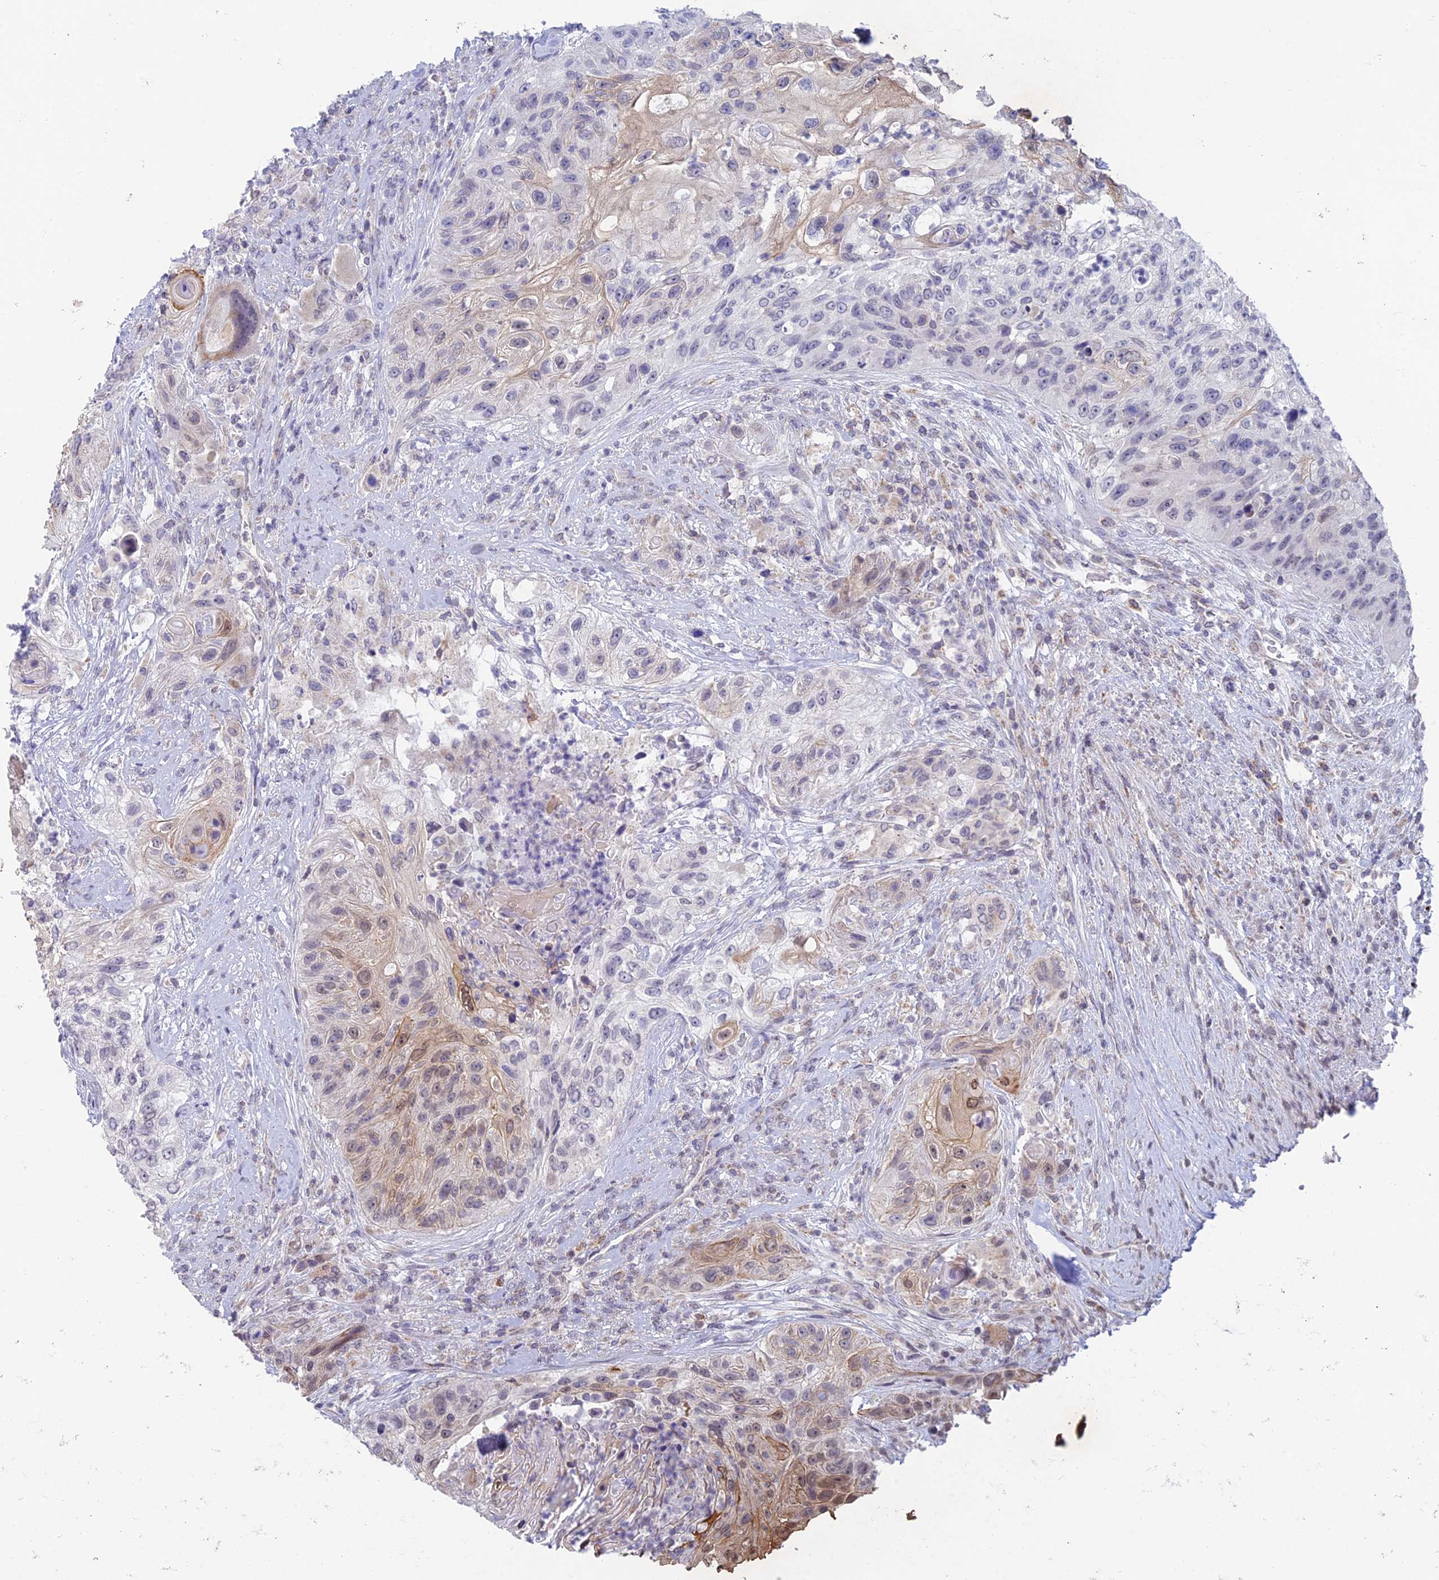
{"staining": {"intensity": "weak", "quantity": "<25%", "location": "cytoplasmic/membranous,nuclear"}, "tissue": "urothelial cancer", "cell_type": "Tumor cells", "image_type": "cancer", "snomed": [{"axis": "morphology", "description": "Urothelial carcinoma, High grade"}, {"axis": "topography", "description": "Urinary bladder"}], "caption": "High magnification brightfield microscopy of urothelial carcinoma (high-grade) stained with DAB (3,3'-diaminobenzidine) (brown) and counterstained with hematoxylin (blue): tumor cells show no significant expression. The staining was performed using DAB (3,3'-diaminobenzidine) to visualize the protein expression in brown, while the nuclei were stained in blue with hematoxylin (Magnification: 20x).", "gene": "REXO5", "patient": {"sex": "female", "age": 60}}